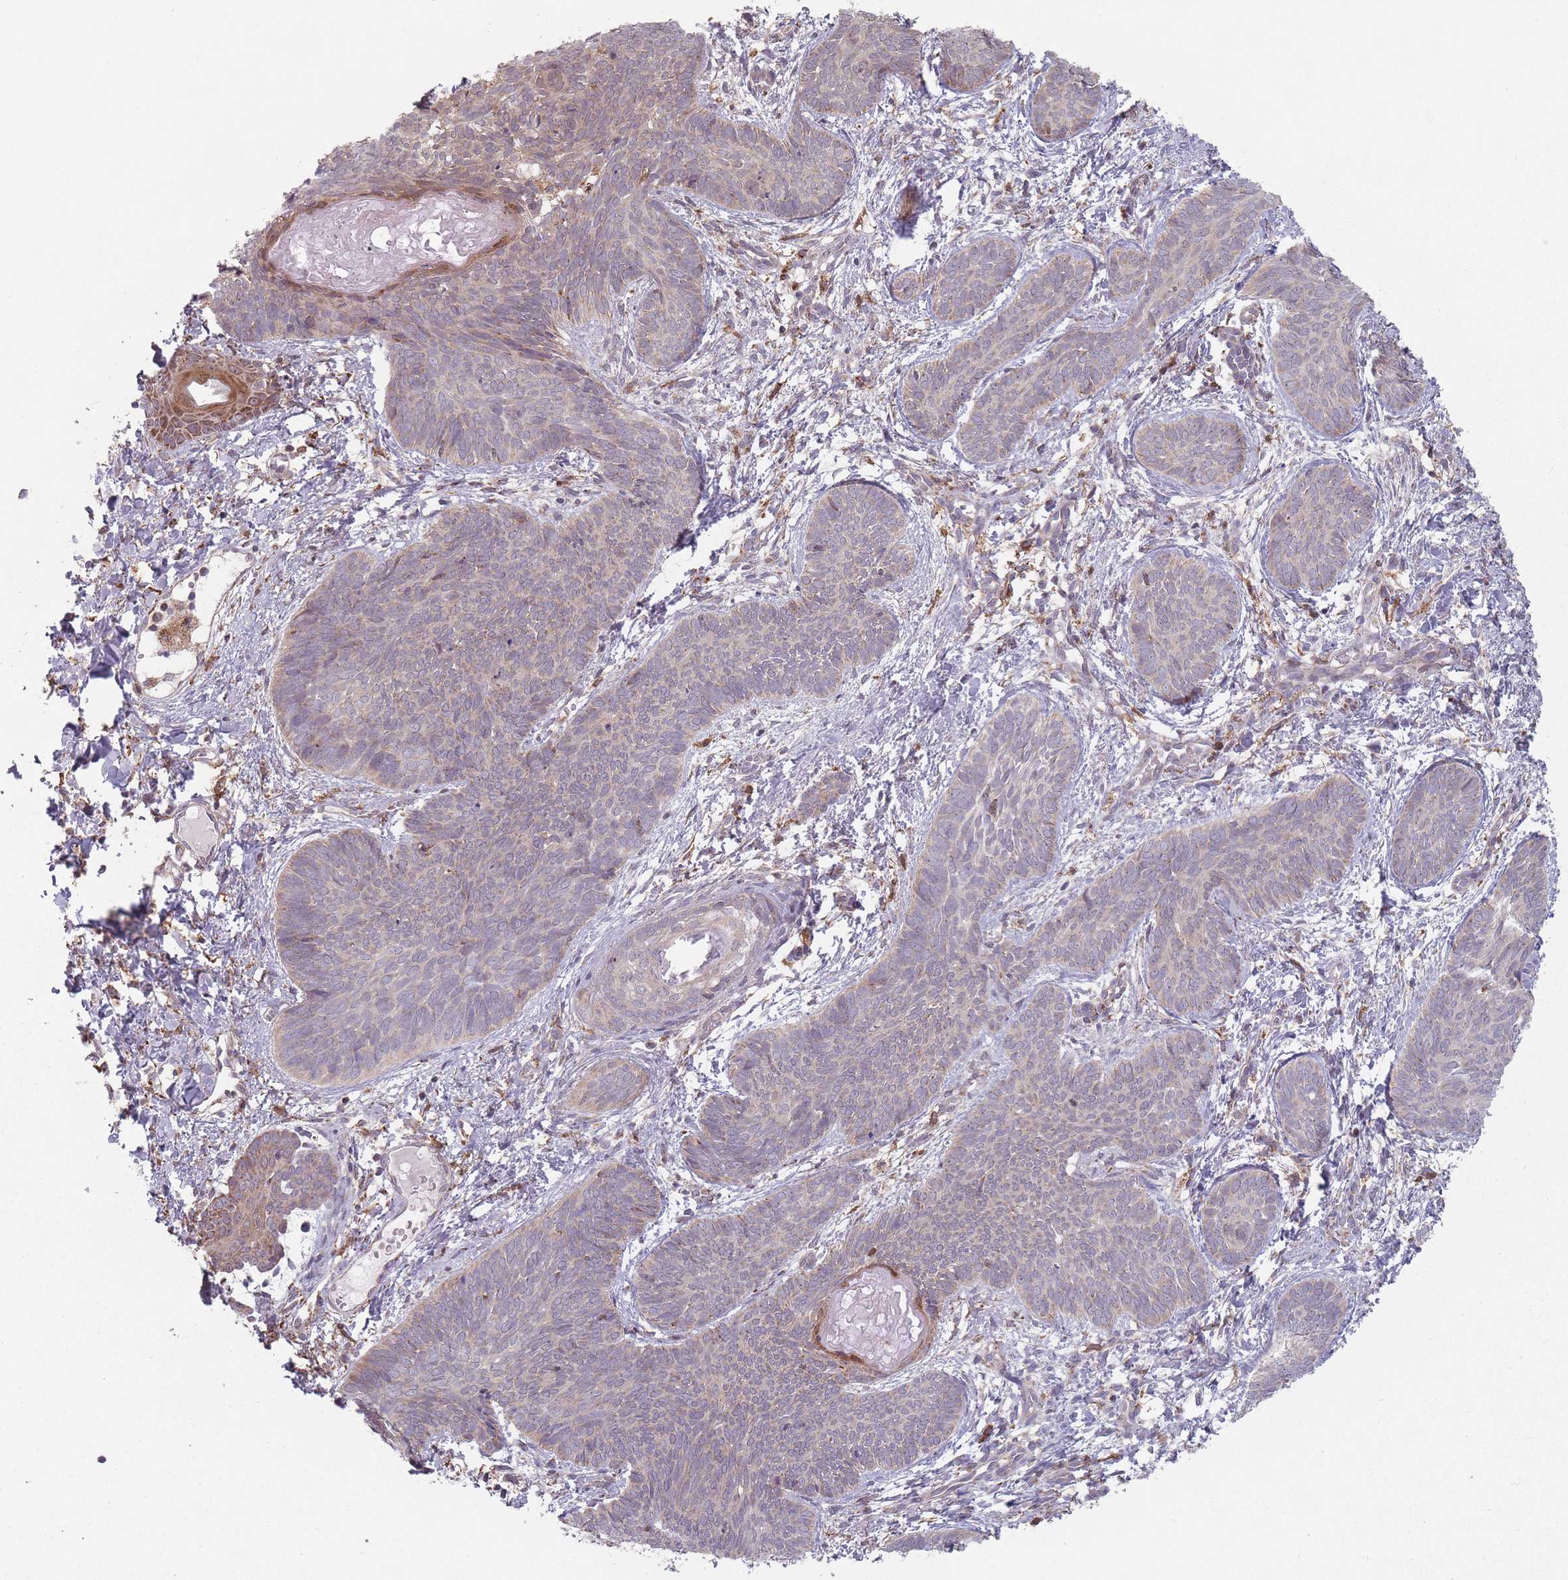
{"staining": {"intensity": "weak", "quantity": "<25%", "location": "cytoplasmic/membranous"}, "tissue": "skin cancer", "cell_type": "Tumor cells", "image_type": "cancer", "snomed": [{"axis": "morphology", "description": "Basal cell carcinoma"}, {"axis": "topography", "description": "Skin"}], "caption": "Tumor cells are negative for brown protein staining in skin cancer (basal cell carcinoma).", "gene": "OR10Q1", "patient": {"sex": "female", "age": 81}}